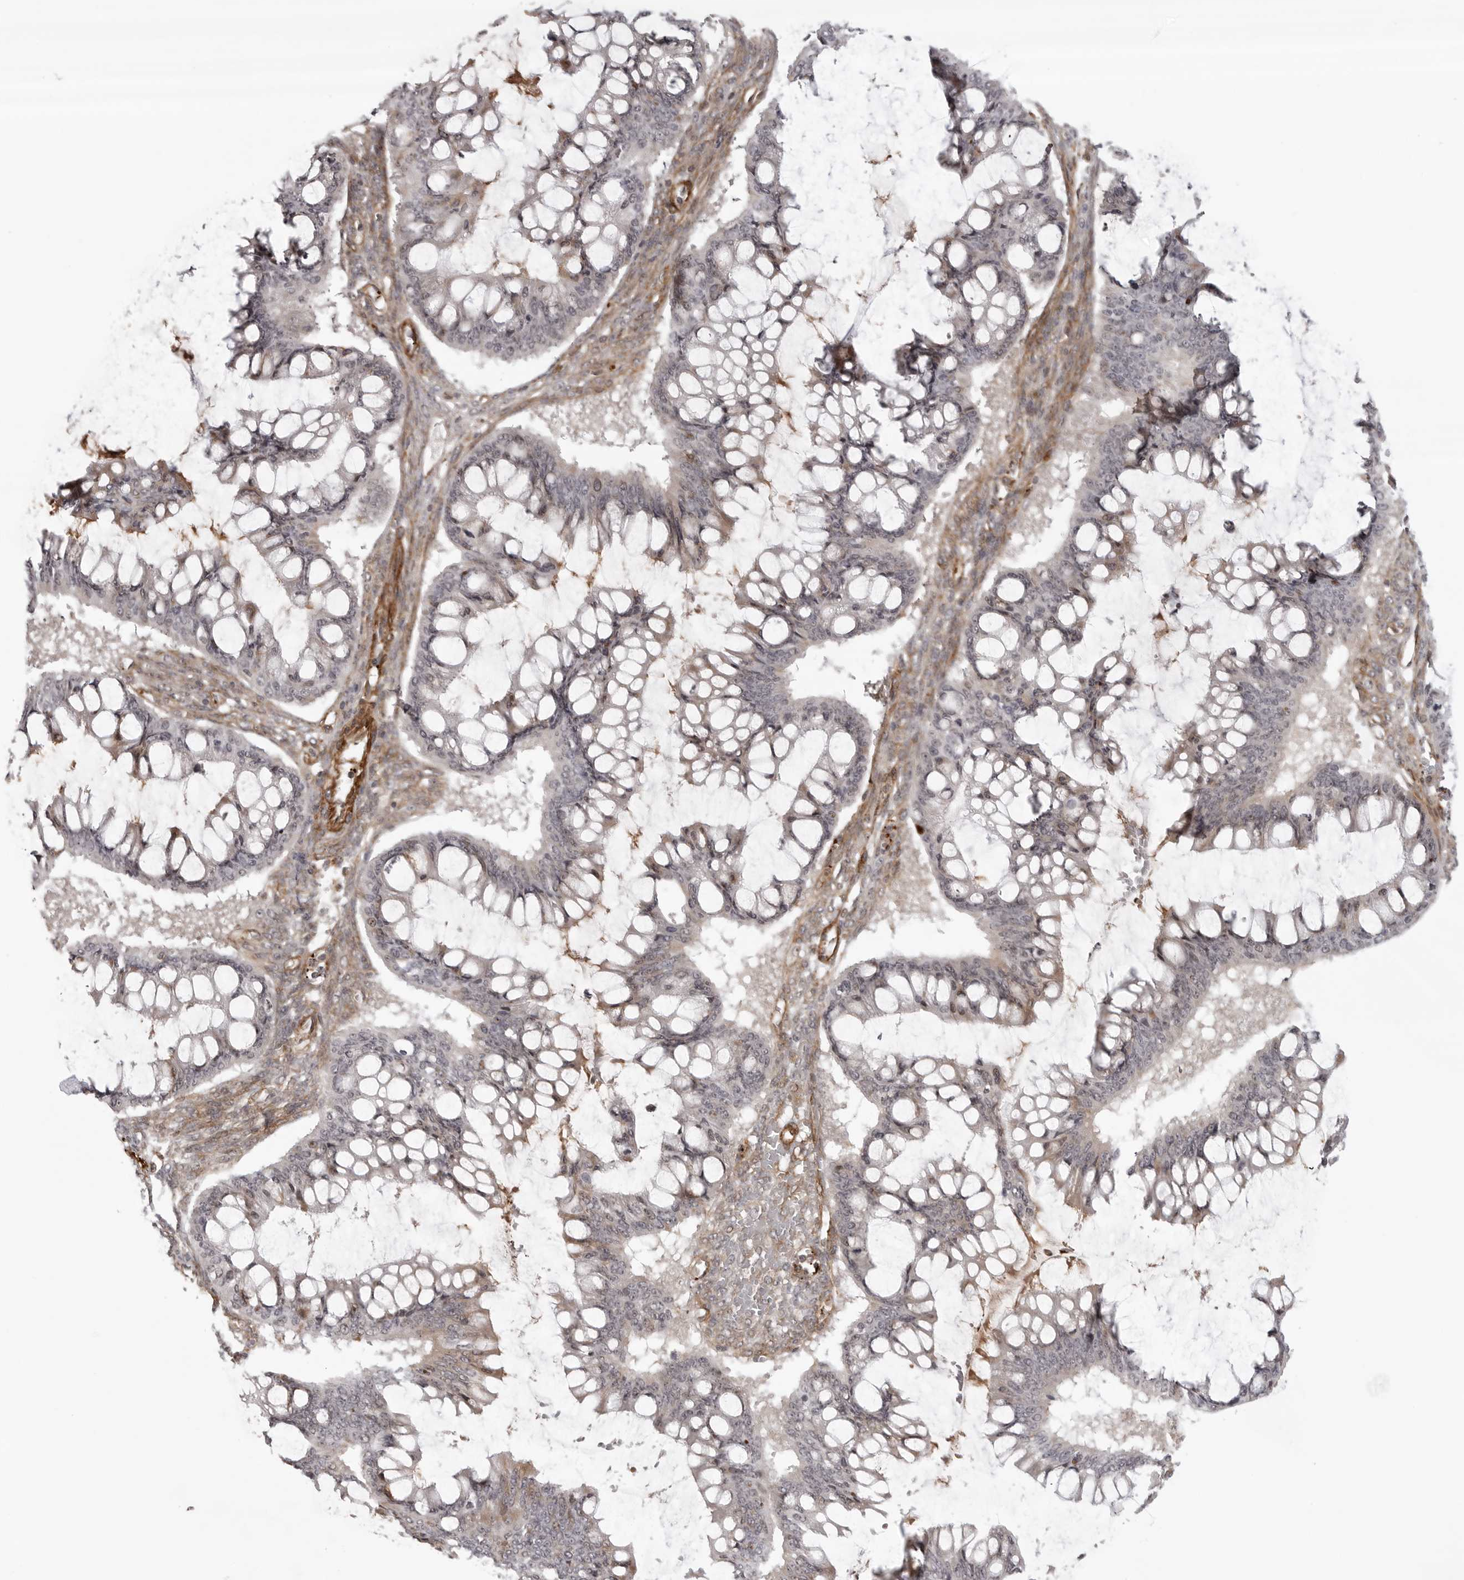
{"staining": {"intensity": "weak", "quantity": "<25%", "location": "cytoplasmic/membranous"}, "tissue": "ovarian cancer", "cell_type": "Tumor cells", "image_type": "cancer", "snomed": [{"axis": "morphology", "description": "Cystadenocarcinoma, mucinous, NOS"}, {"axis": "topography", "description": "Ovary"}], "caption": "An immunohistochemistry (IHC) histopathology image of ovarian mucinous cystadenocarcinoma is shown. There is no staining in tumor cells of ovarian mucinous cystadenocarcinoma.", "gene": "TUT4", "patient": {"sex": "female", "age": 73}}